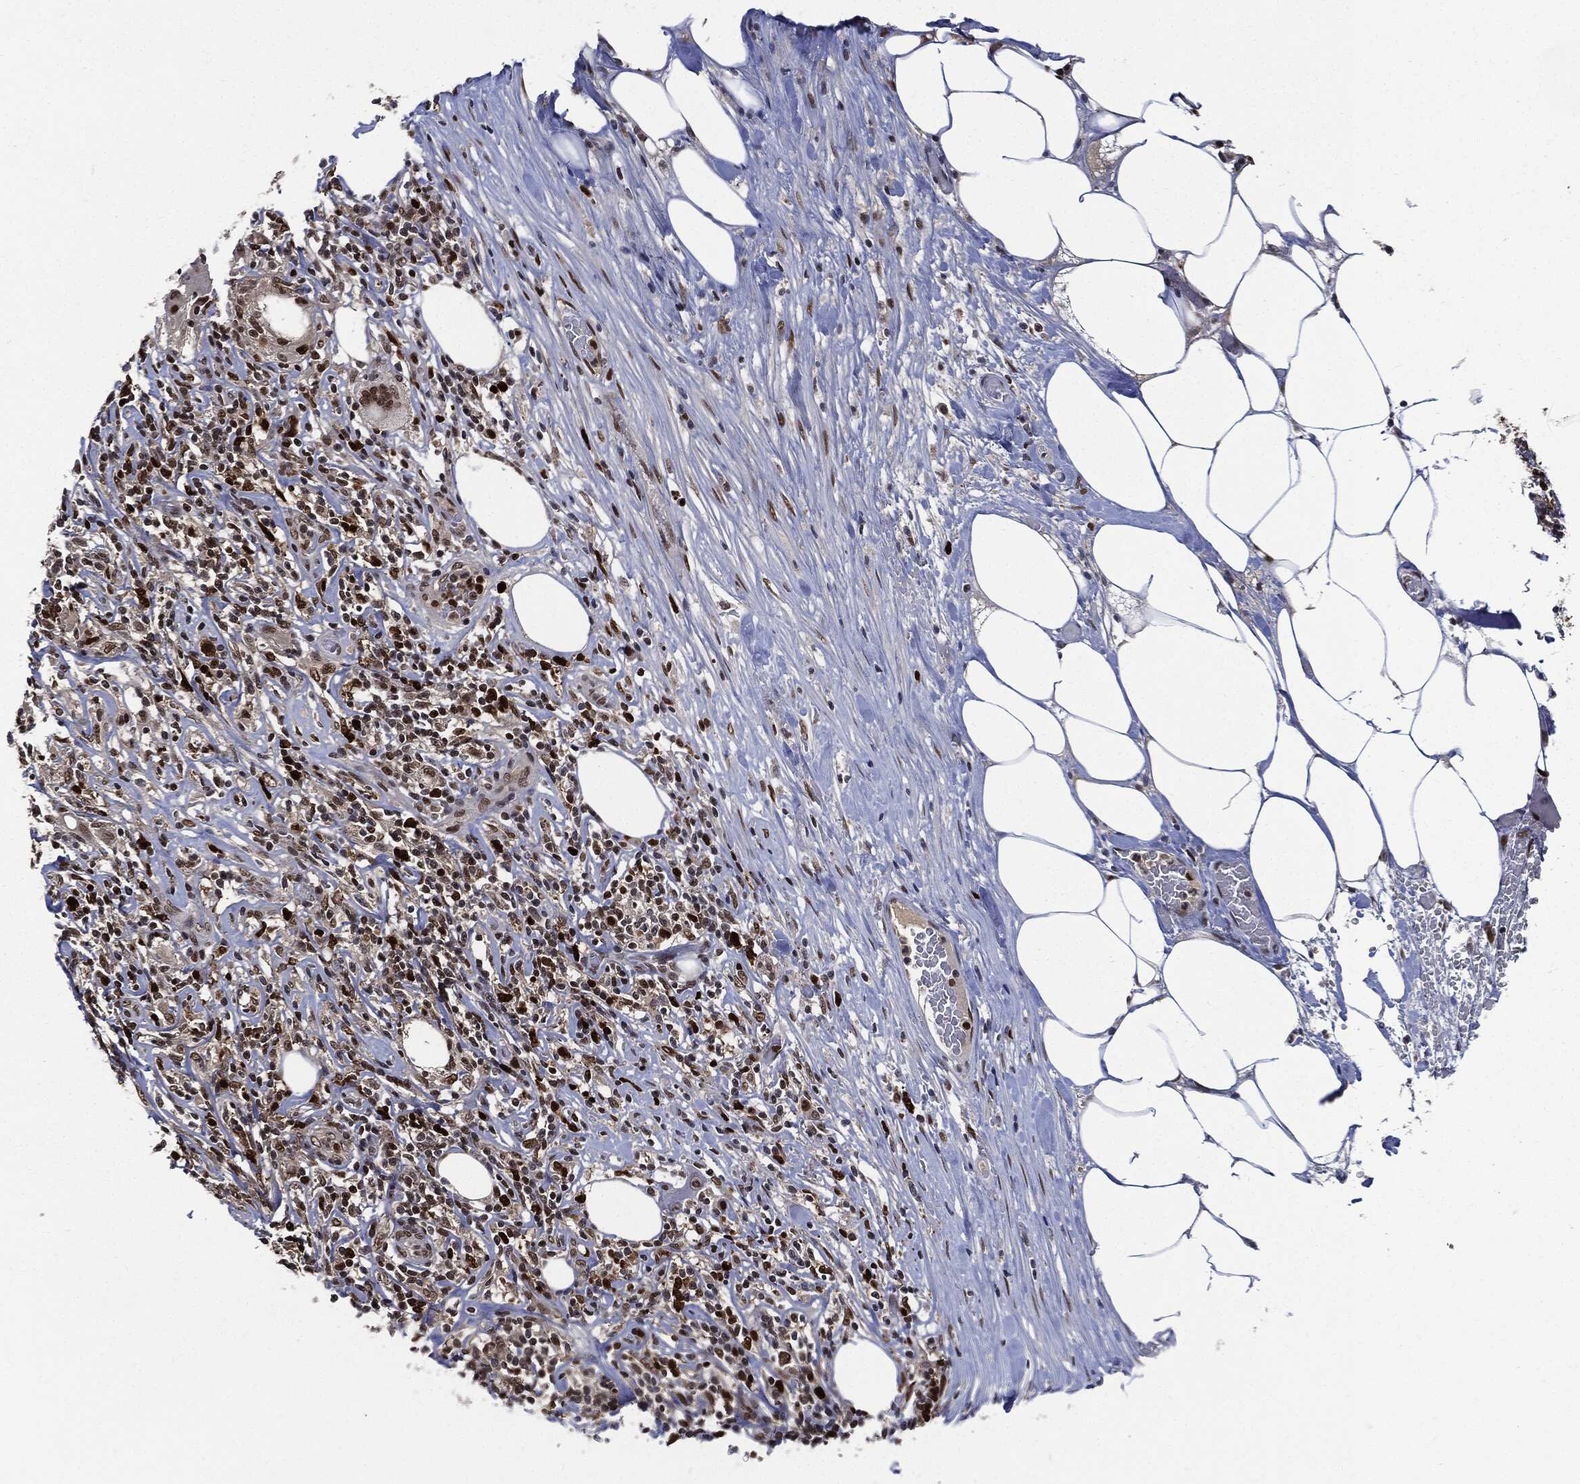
{"staining": {"intensity": "strong", "quantity": ">75%", "location": "nuclear"}, "tissue": "lymphoma", "cell_type": "Tumor cells", "image_type": "cancer", "snomed": [{"axis": "morphology", "description": "Malignant lymphoma, non-Hodgkin's type, High grade"}, {"axis": "topography", "description": "Lymph node"}], "caption": "This is a photomicrograph of immunohistochemistry (IHC) staining of lymphoma, which shows strong staining in the nuclear of tumor cells.", "gene": "PCNA", "patient": {"sex": "female", "age": 84}}